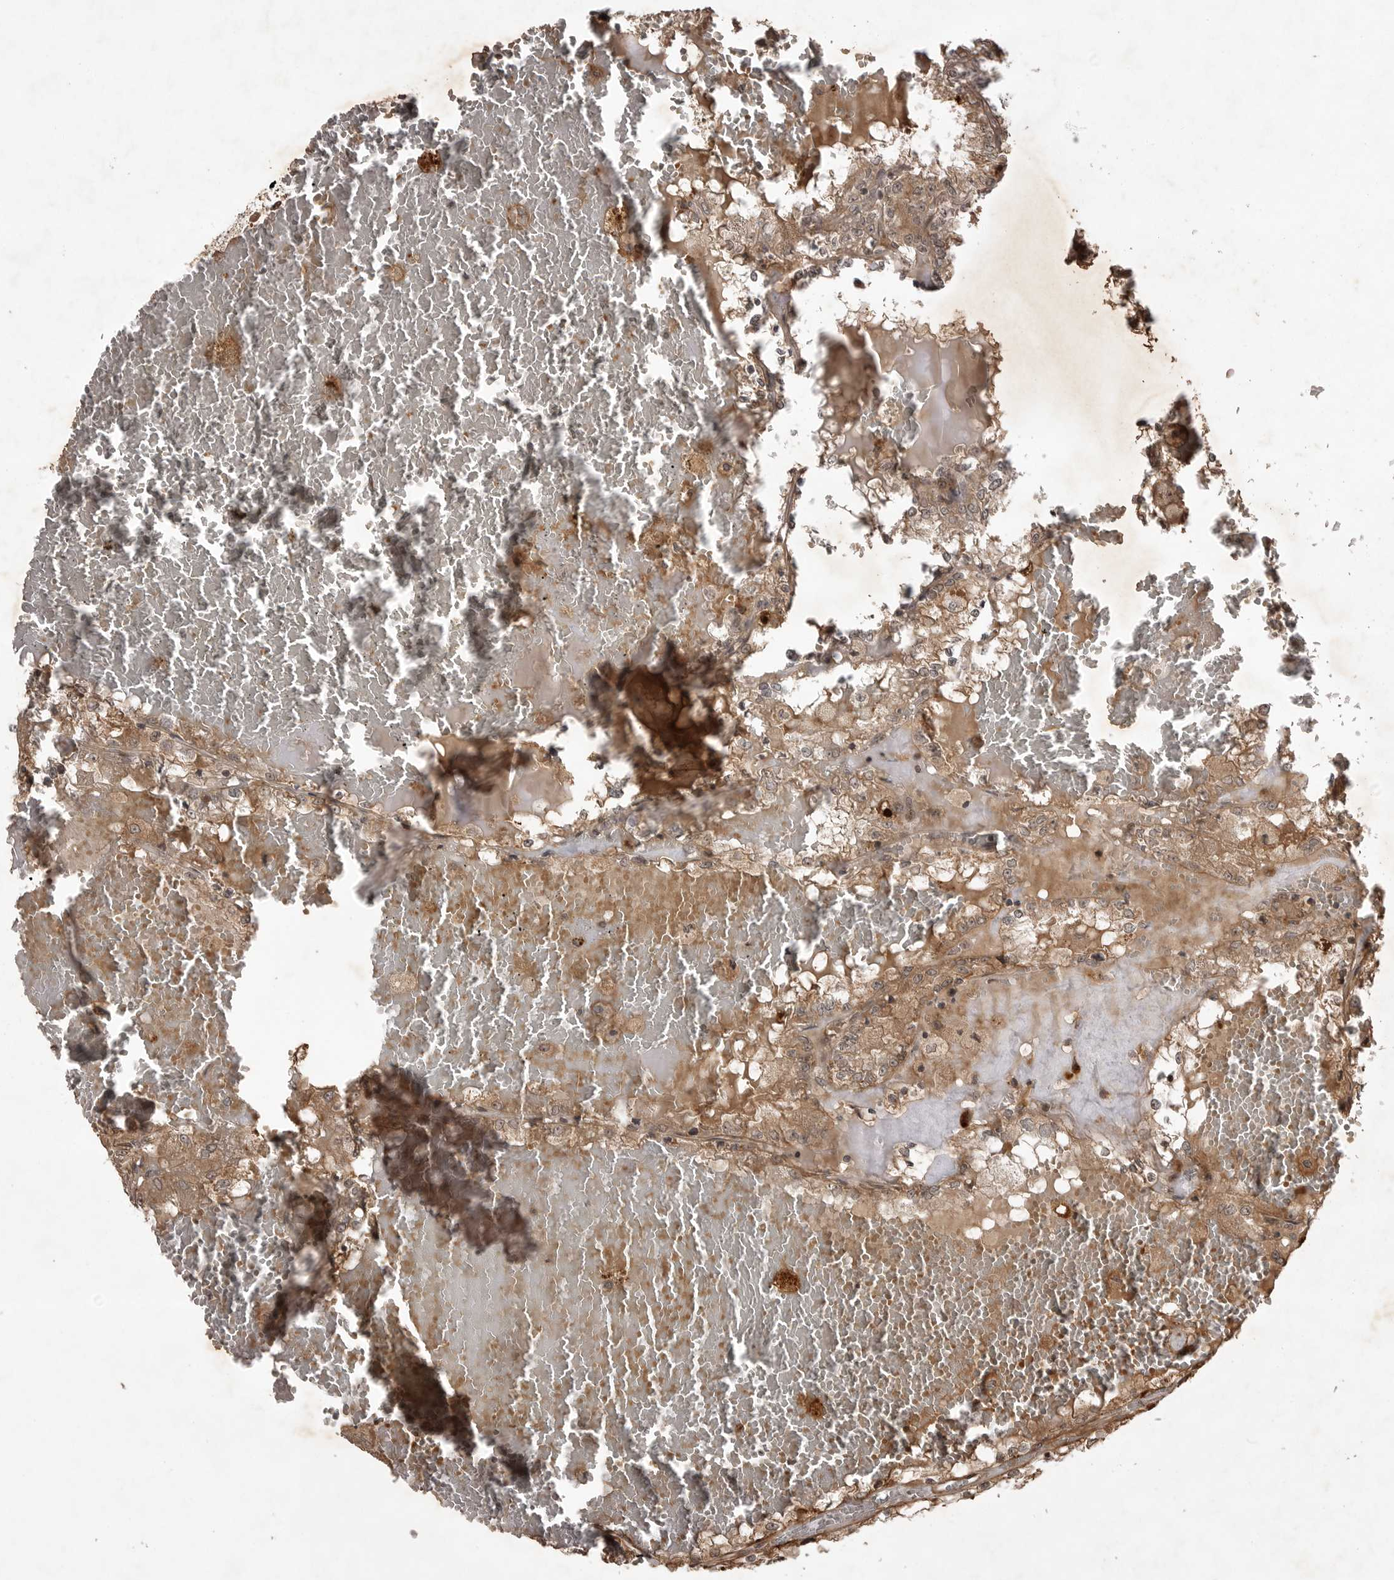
{"staining": {"intensity": "moderate", "quantity": ">75%", "location": "cytoplasmic/membranous"}, "tissue": "renal cancer", "cell_type": "Tumor cells", "image_type": "cancer", "snomed": [{"axis": "morphology", "description": "Adenocarcinoma, NOS"}, {"axis": "topography", "description": "Kidney"}], "caption": "This histopathology image reveals IHC staining of renal adenocarcinoma, with medium moderate cytoplasmic/membranous staining in about >75% of tumor cells.", "gene": "AKAP7", "patient": {"sex": "female", "age": 56}}